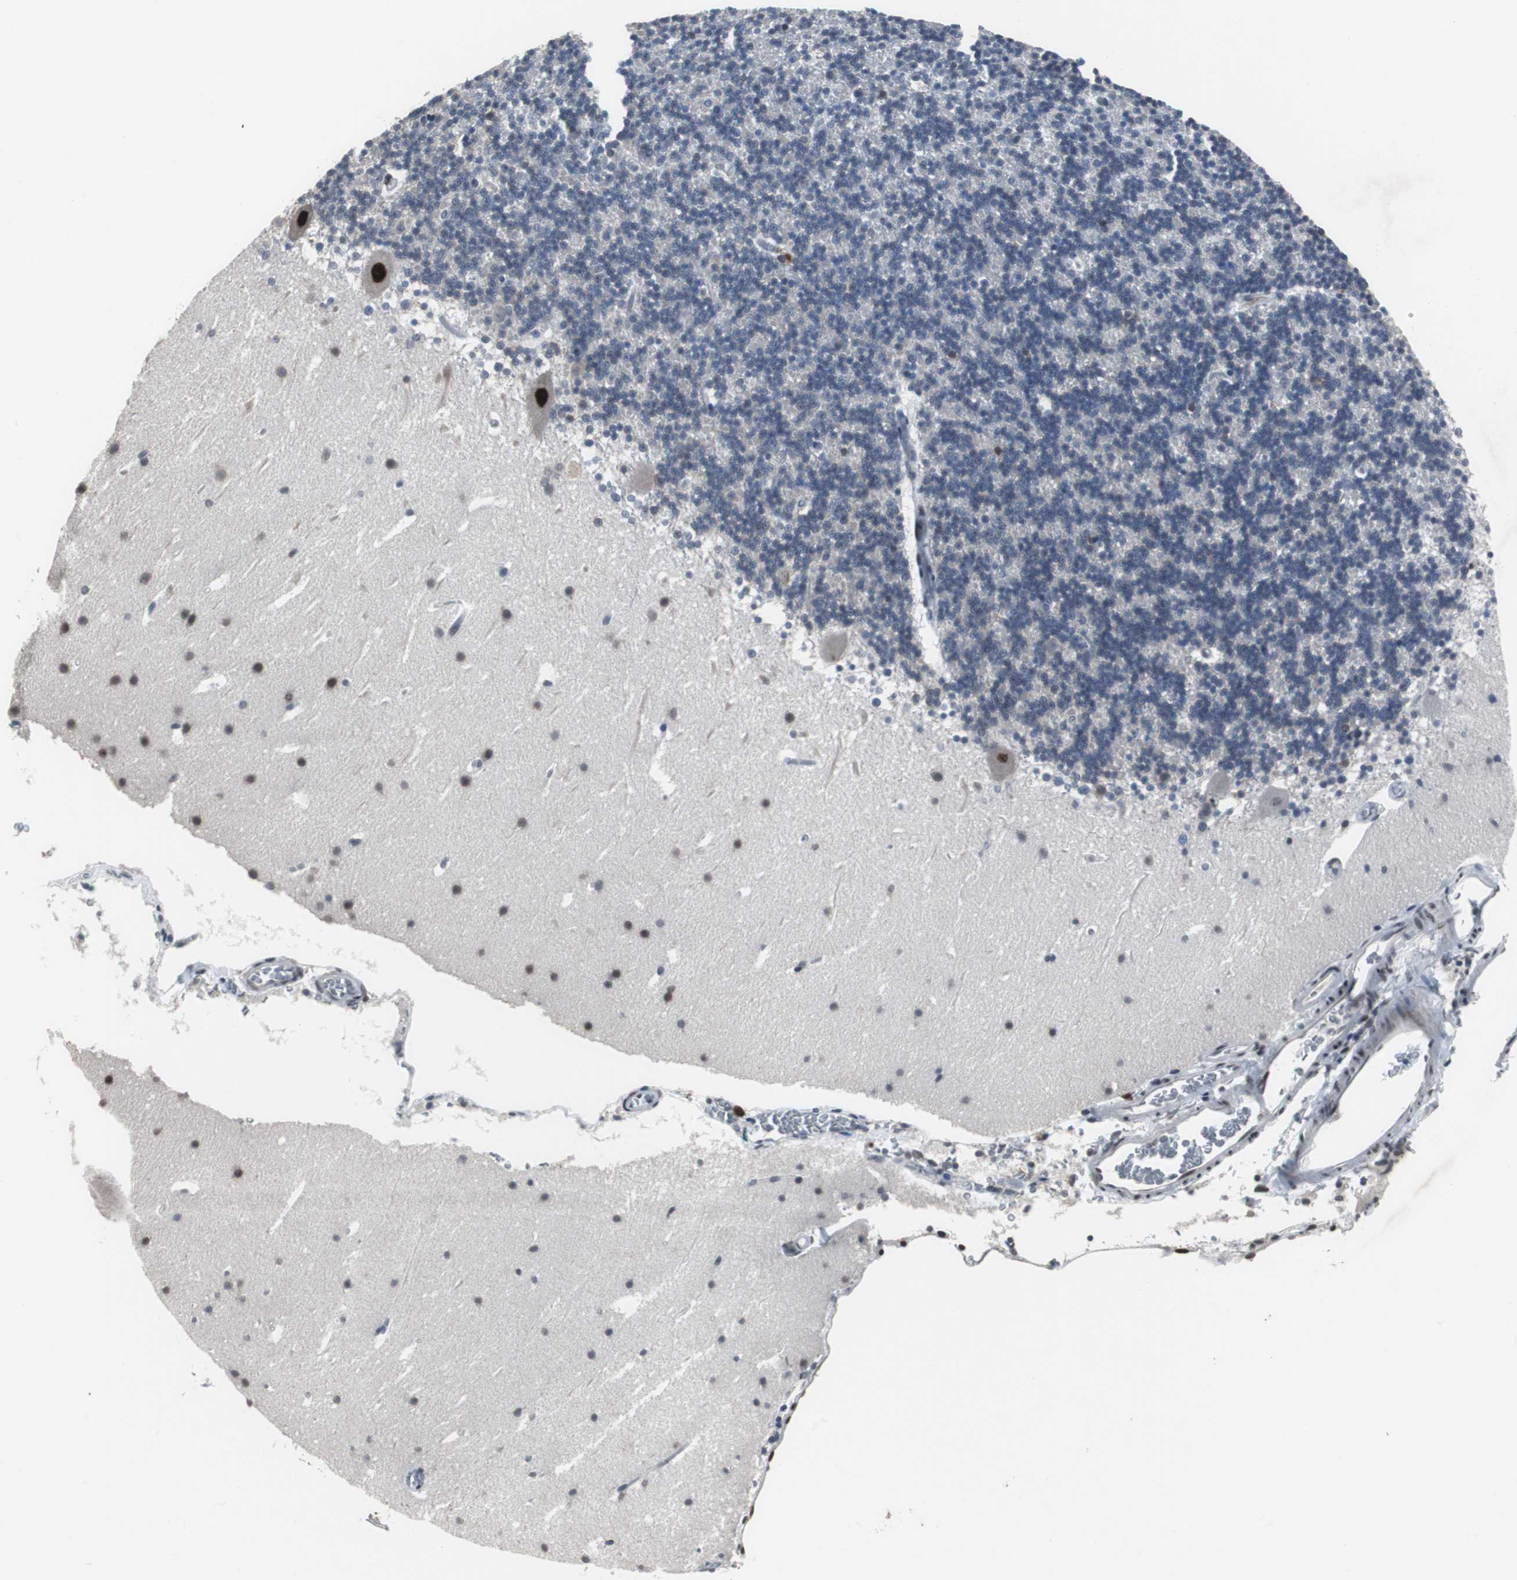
{"staining": {"intensity": "negative", "quantity": "none", "location": "none"}, "tissue": "cerebellum", "cell_type": "Cells in granular layer", "image_type": "normal", "snomed": [{"axis": "morphology", "description": "Normal tissue, NOS"}, {"axis": "topography", "description": "Cerebellum"}], "caption": "DAB (3,3'-diaminobenzidine) immunohistochemical staining of unremarkable human cerebellum demonstrates no significant staining in cells in granular layer. (Stains: DAB immunohistochemistry with hematoxylin counter stain, Microscopy: brightfield microscopy at high magnification).", "gene": "FOXP4", "patient": {"sex": "male", "age": 45}}